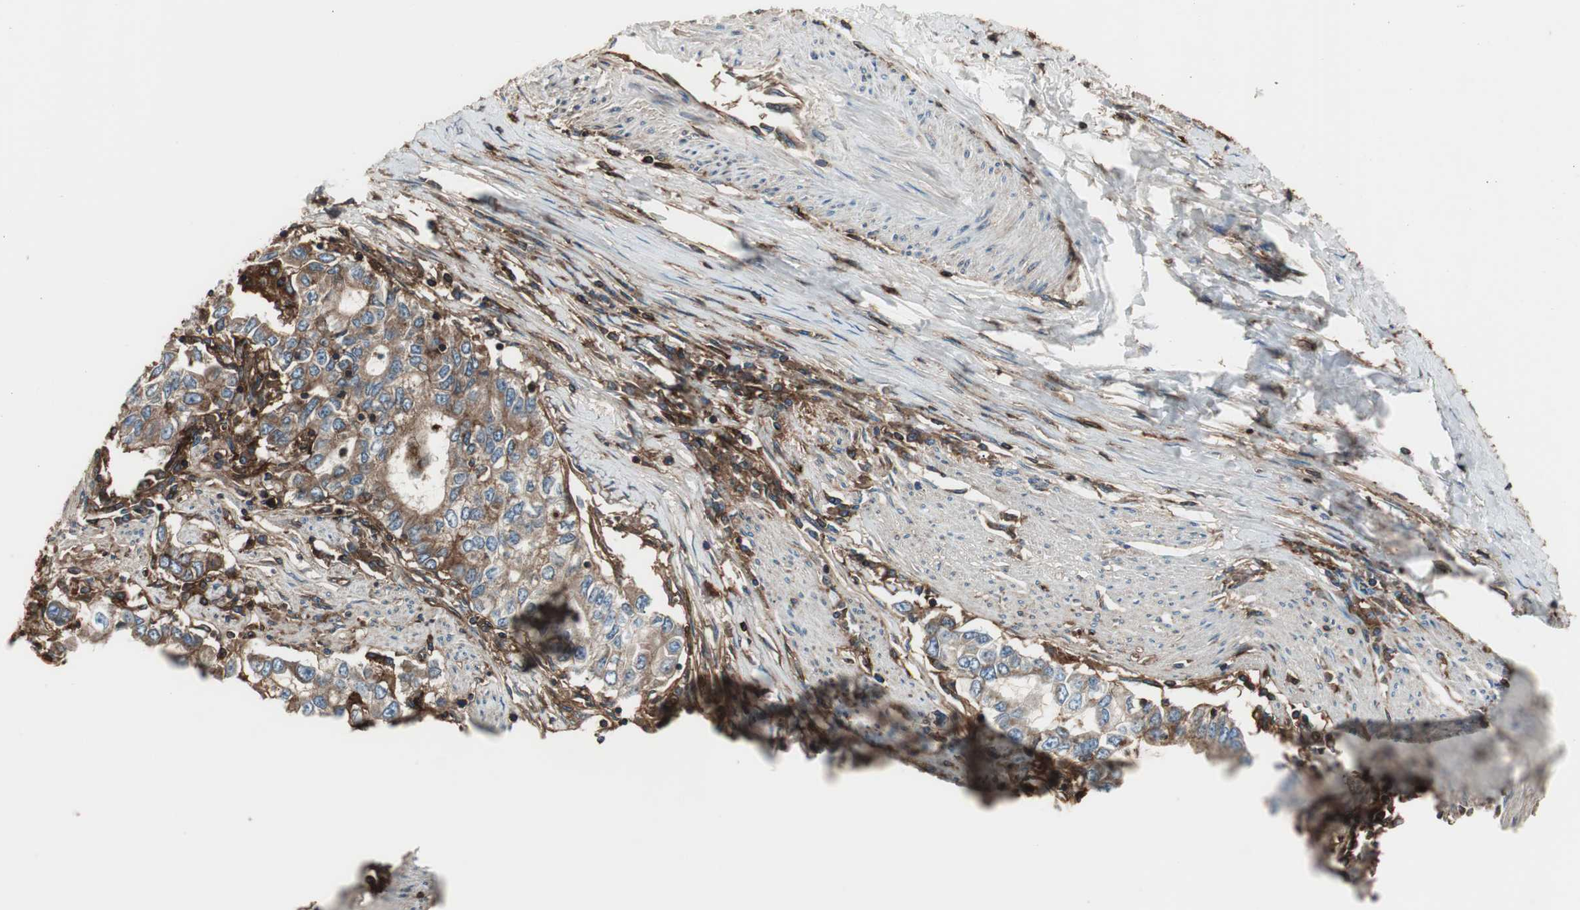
{"staining": {"intensity": "moderate", "quantity": "25%-75%", "location": "cytoplasmic/membranous"}, "tissue": "stomach cancer", "cell_type": "Tumor cells", "image_type": "cancer", "snomed": [{"axis": "morphology", "description": "Adenocarcinoma, NOS"}, {"axis": "topography", "description": "Stomach, lower"}], "caption": "This is an image of immunohistochemistry staining of stomach cancer, which shows moderate positivity in the cytoplasmic/membranous of tumor cells.", "gene": "B2M", "patient": {"sex": "female", "age": 72}}